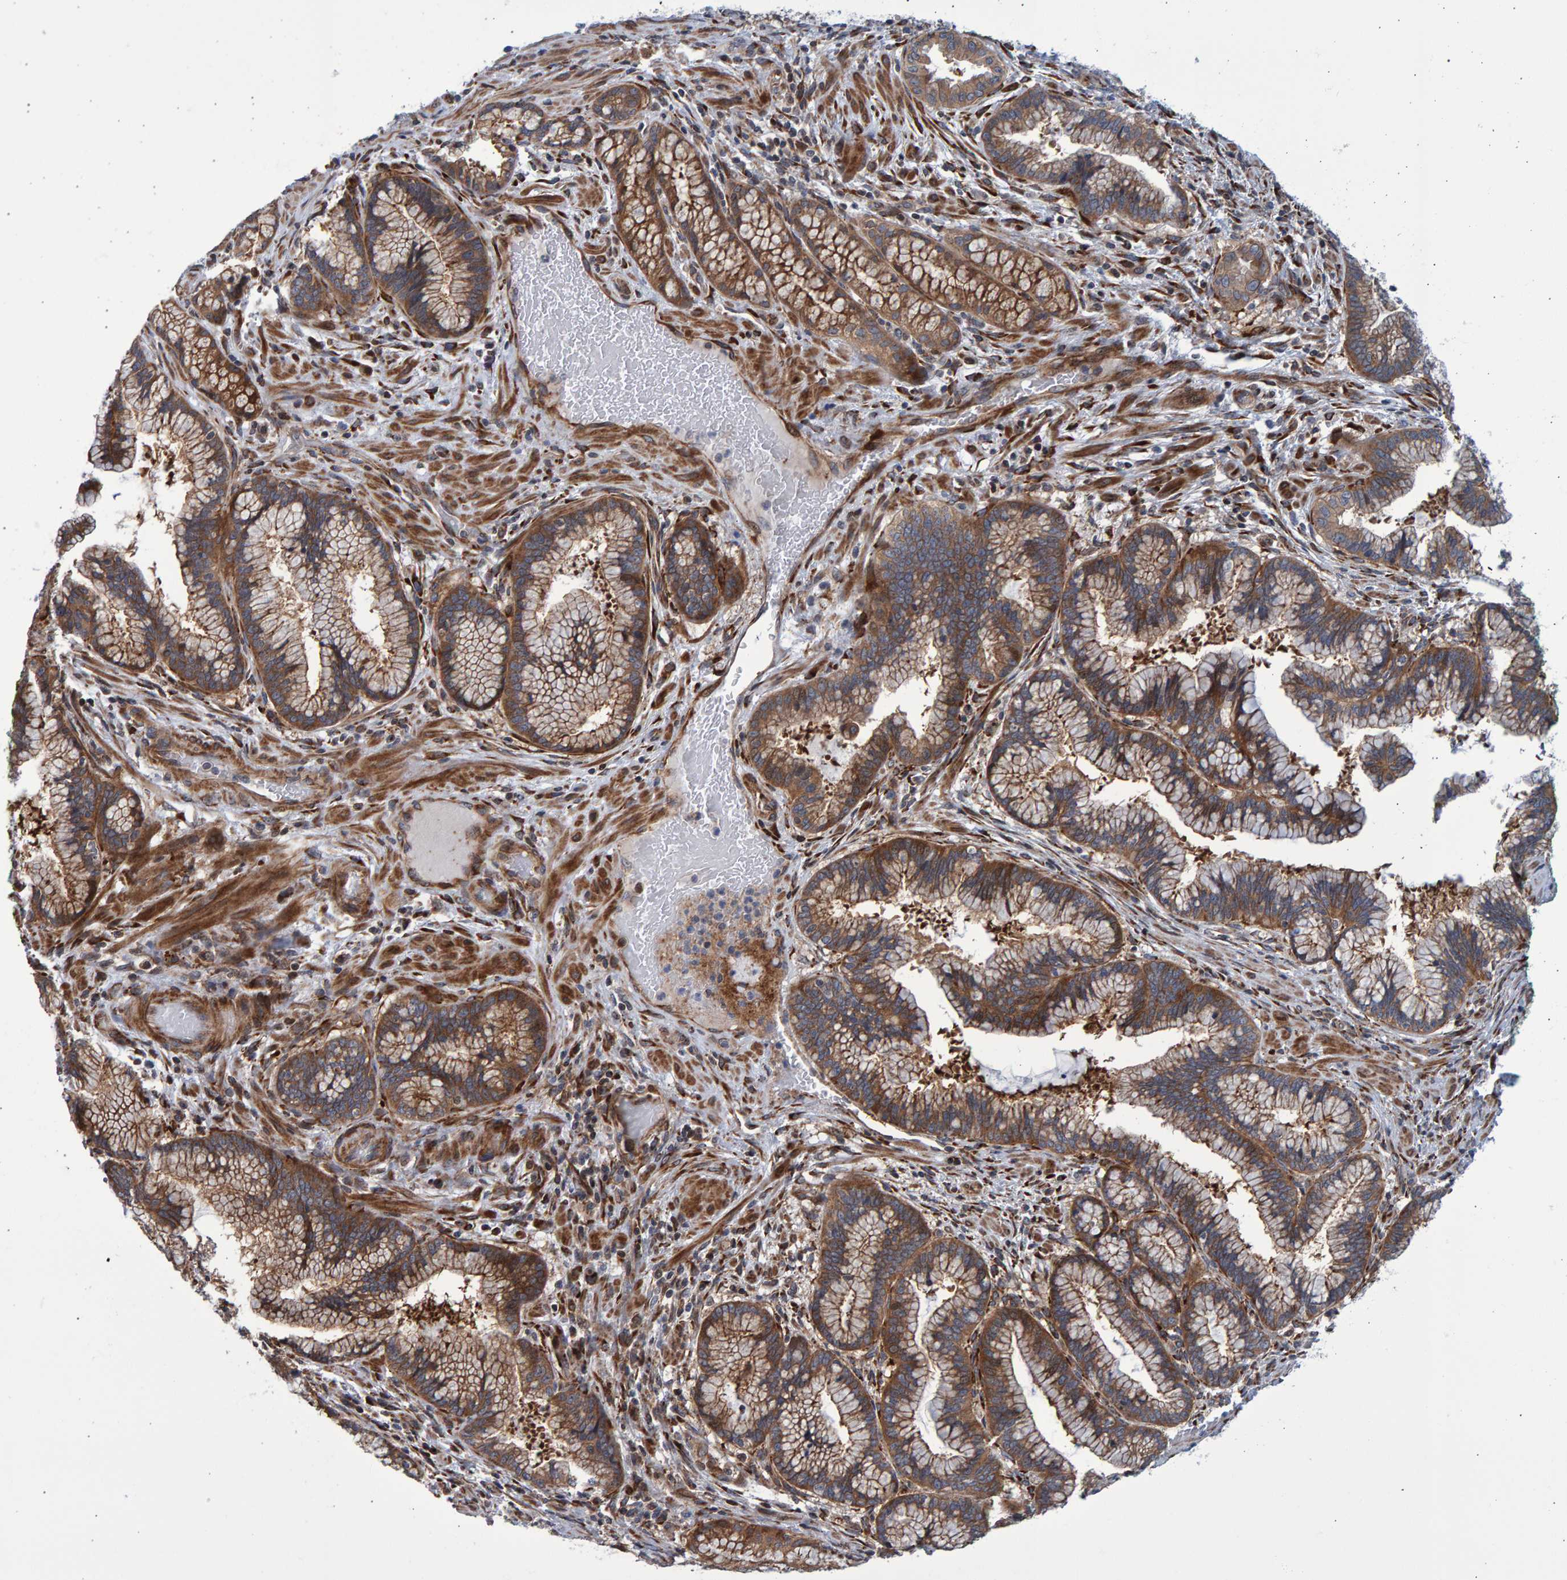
{"staining": {"intensity": "moderate", "quantity": ">75%", "location": "cytoplasmic/membranous"}, "tissue": "pancreatic cancer", "cell_type": "Tumor cells", "image_type": "cancer", "snomed": [{"axis": "morphology", "description": "Adenocarcinoma, NOS"}, {"axis": "topography", "description": "Pancreas"}], "caption": "A photomicrograph of pancreatic adenocarcinoma stained for a protein reveals moderate cytoplasmic/membranous brown staining in tumor cells.", "gene": "LRBA", "patient": {"sex": "female", "age": 64}}